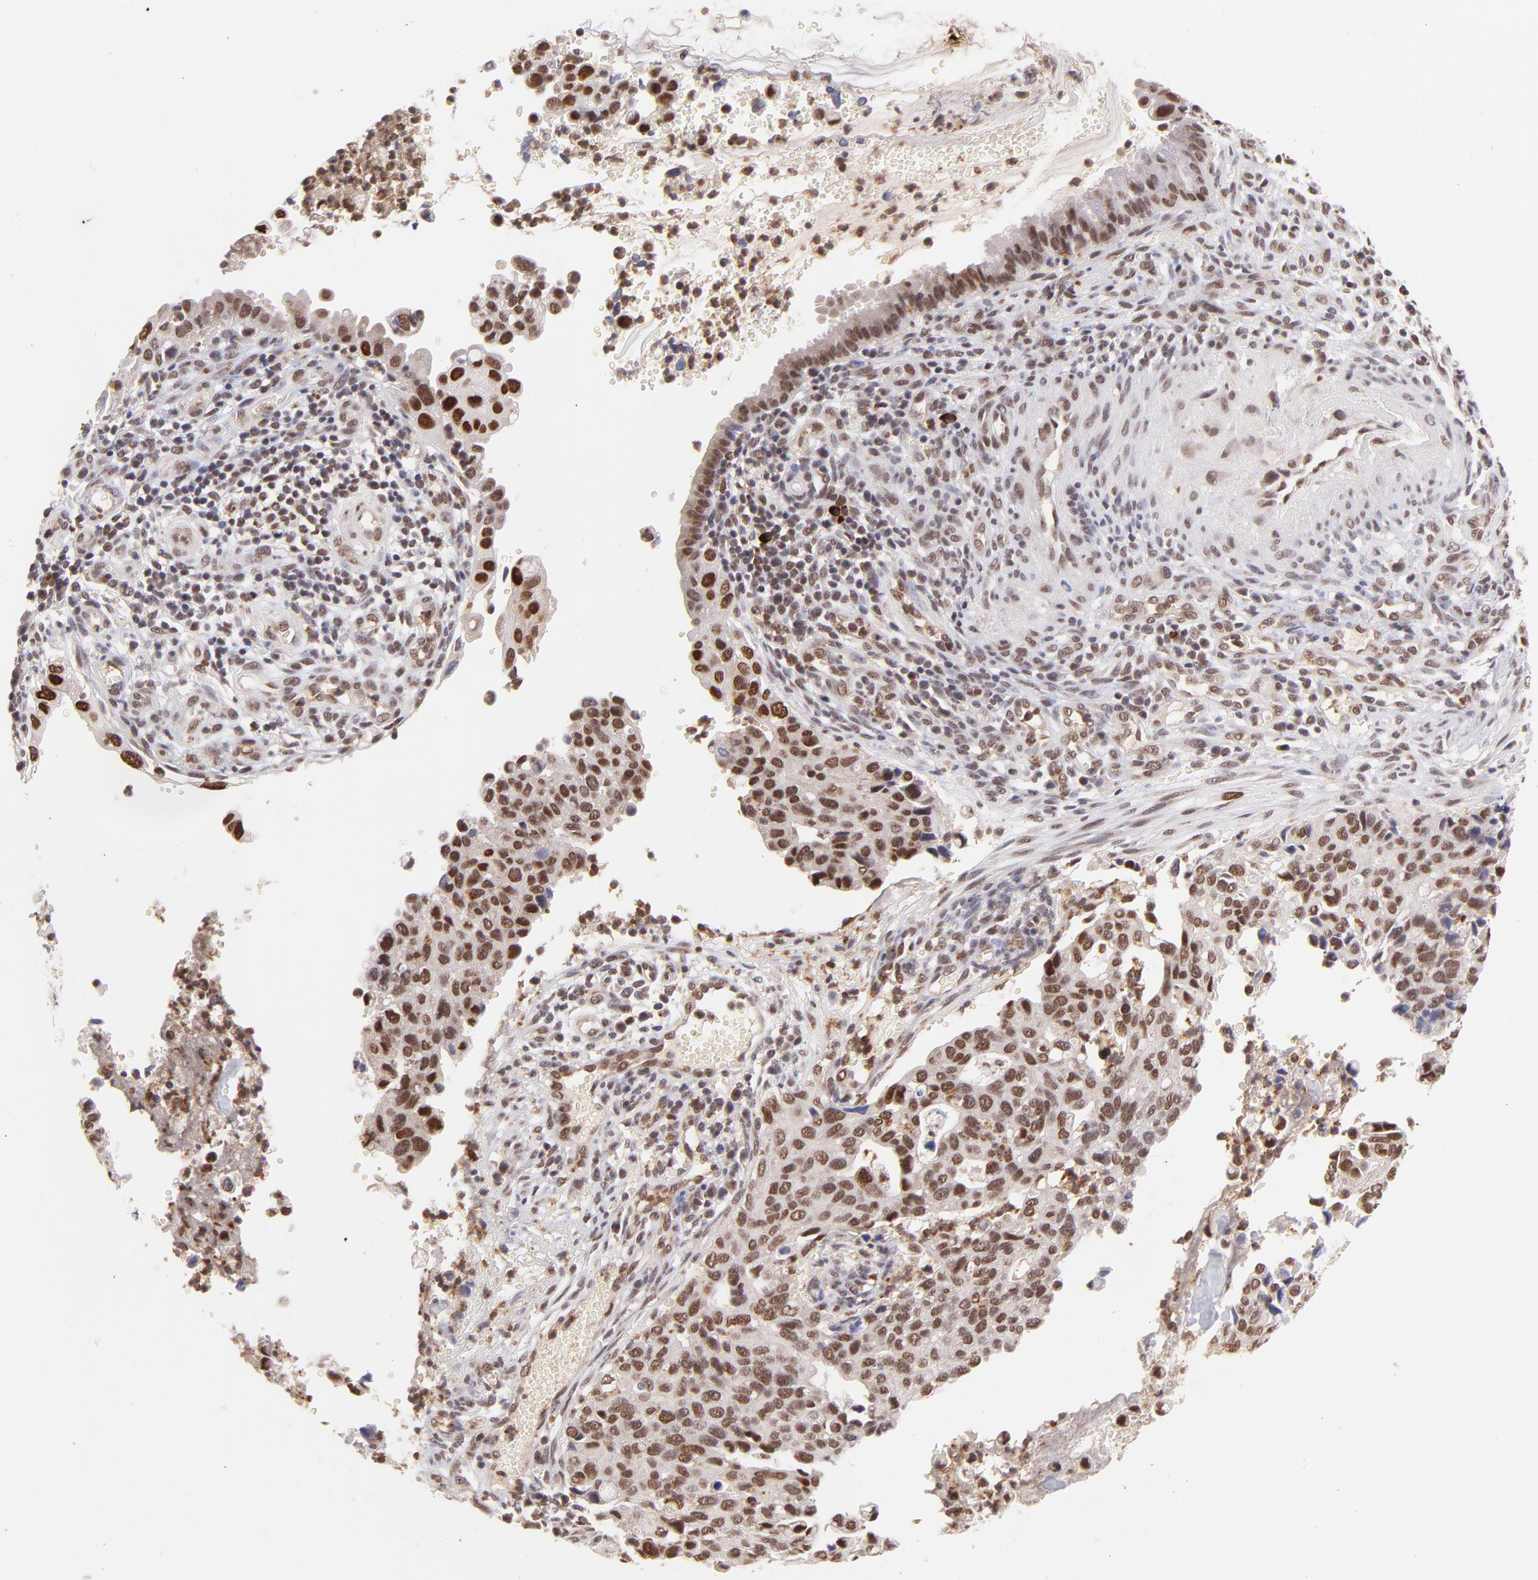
{"staining": {"intensity": "strong", "quantity": ">75%", "location": "nuclear"}, "tissue": "cervical cancer", "cell_type": "Tumor cells", "image_type": "cancer", "snomed": [{"axis": "morphology", "description": "Normal tissue, NOS"}, {"axis": "morphology", "description": "Squamous cell carcinoma, NOS"}, {"axis": "topography", "description": "Cervix"}], "caption": "Squamous cell carcinoma (cervical) stained with a brown dye exhibits strong nuclear positive staining in approximately >75% of tumor cells.", "gene": "MED12", "patient": {"sex": "female", "age": 45}}